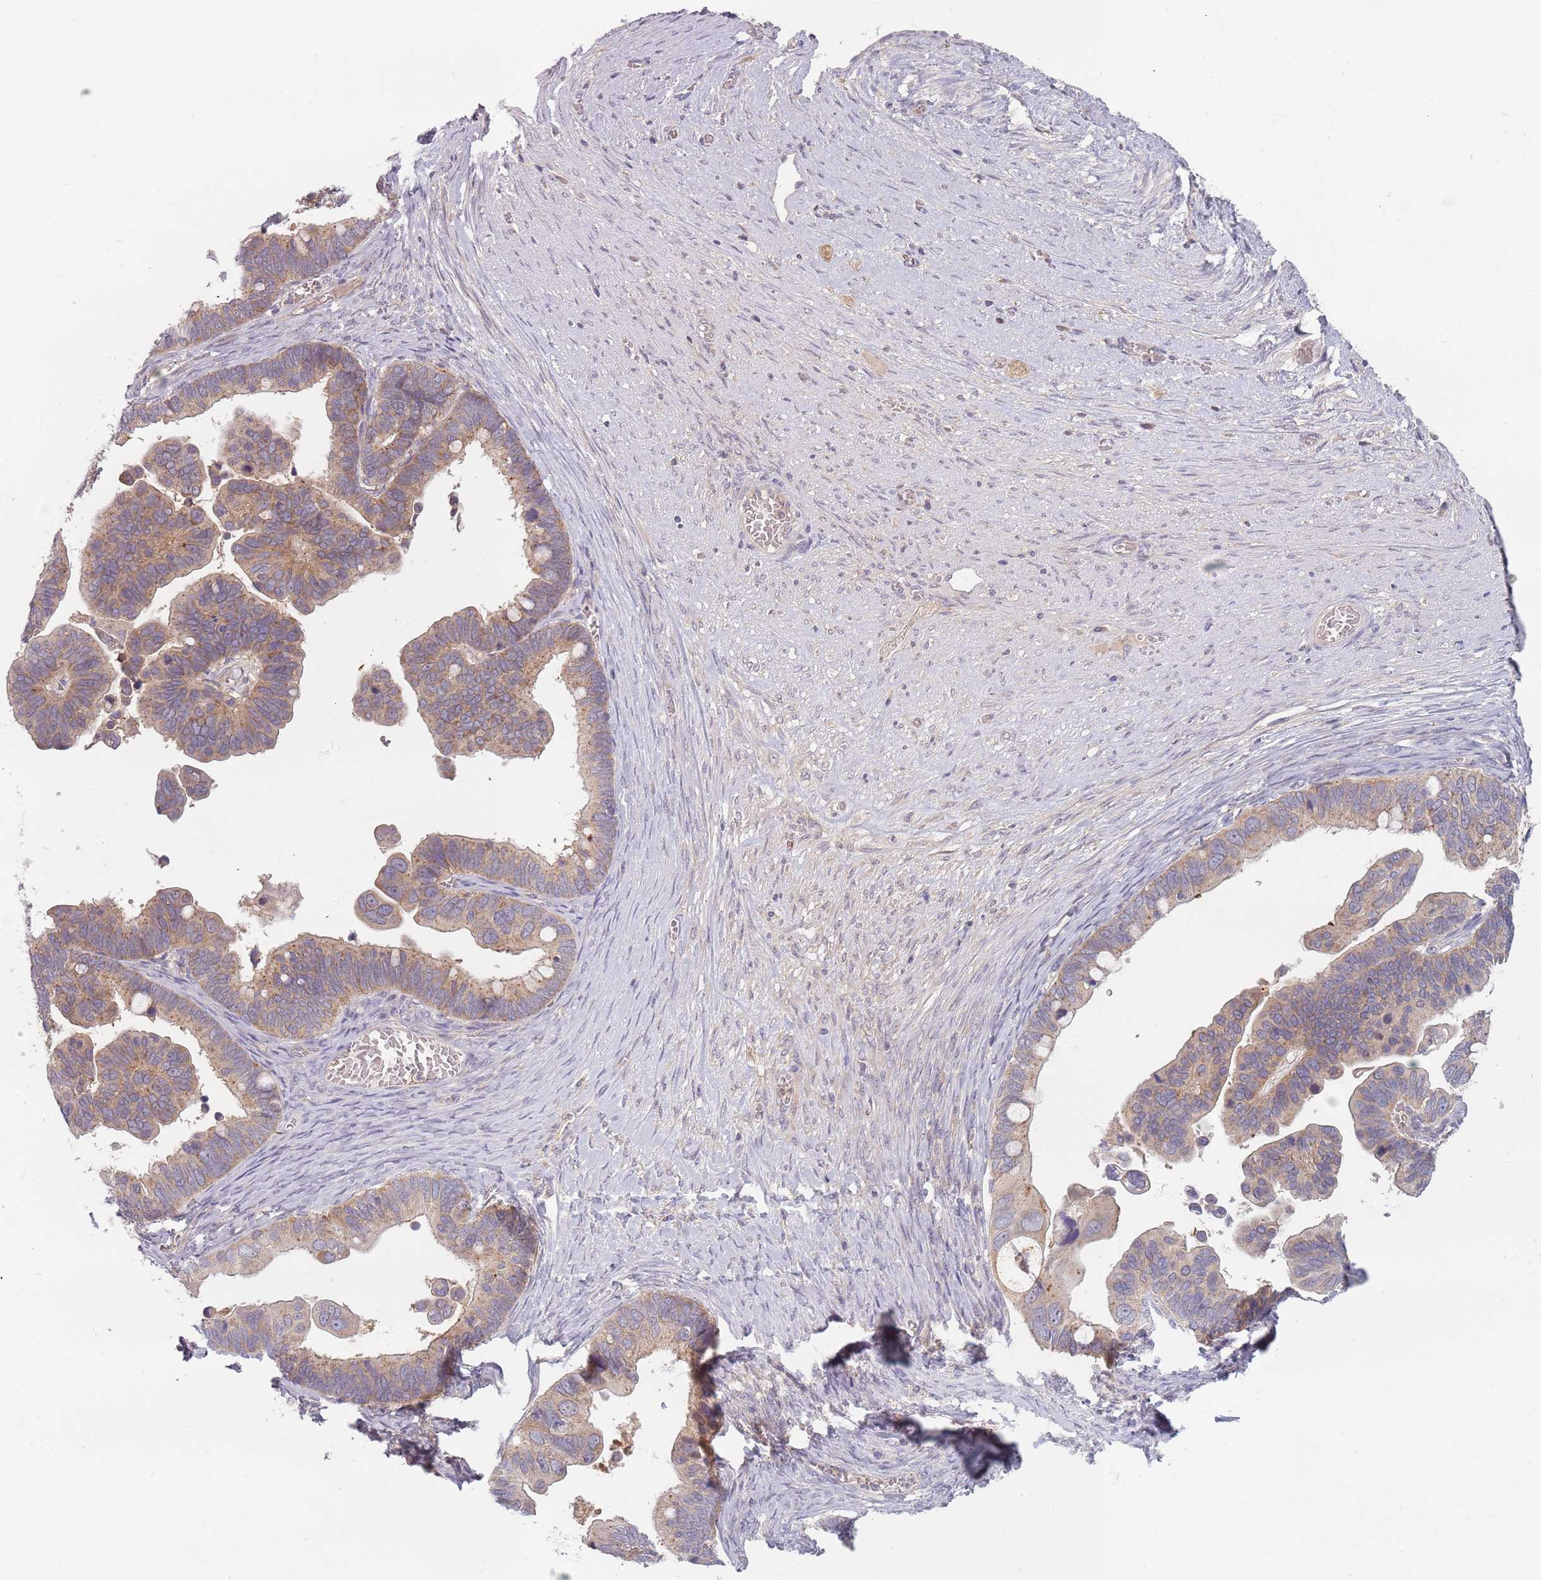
{"staining": {"intensity": "weak", "quantity": ">75%", "location": "cytoplasmic/membranous"}, "tissue": "ovarian cancer", "cell_type": "Tumor cells", "image_type": "cancer", "snomed": [{"axis": "morphology", "description": "Cystadenocarcinoma, serous, NOS"}, {"axis": "topography", "description": "Ovary"}], "caption": "Protein staining of ovarian cancer (serous cystadenocarcinoma) tissue reveals weak cytoplasmic/membranous expression in approximately >75% of tumor cells.", "gene": "ASB13", "patient": {"sex": "female", "age": 56}}